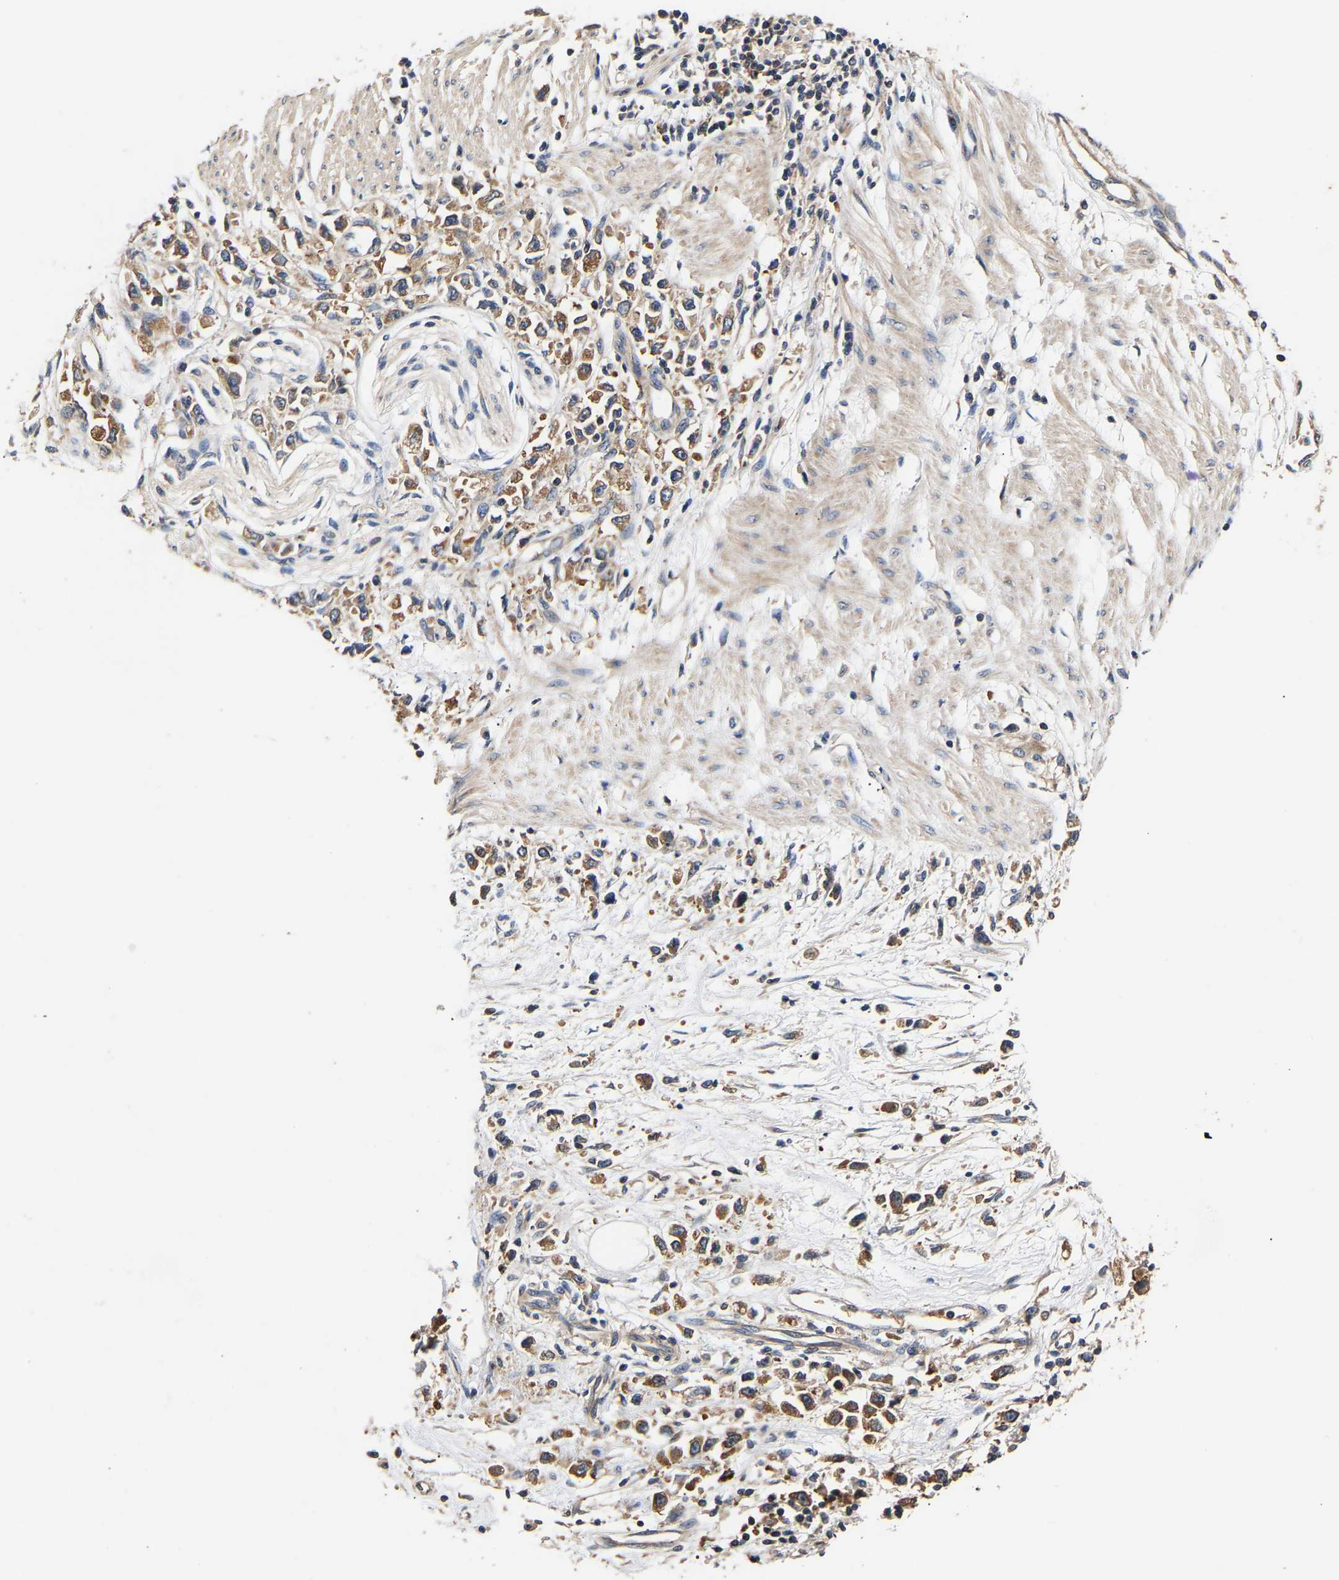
{"staining": {"intensity": "moderate", "quantity": ">75%", "location": "cytoplasmic/membranous"}, "tissue": "stomach cancer", "cell_type": "Tumor cells", "image_type": "cancer", "snomed": [{"axis": "morphology", "description": "Adenocarcinoma, NOS"}, {"axis": "topography", "description": "Stomach"}], "caption": "The histopathology image reveals staining of adenocarcinoma (stomach), revealing moderate cytoplasmic/membranous protein expression (brown color) within tumor cells.", "gene": "LRBA", "patient": {"sex": "female", "age": 59}}